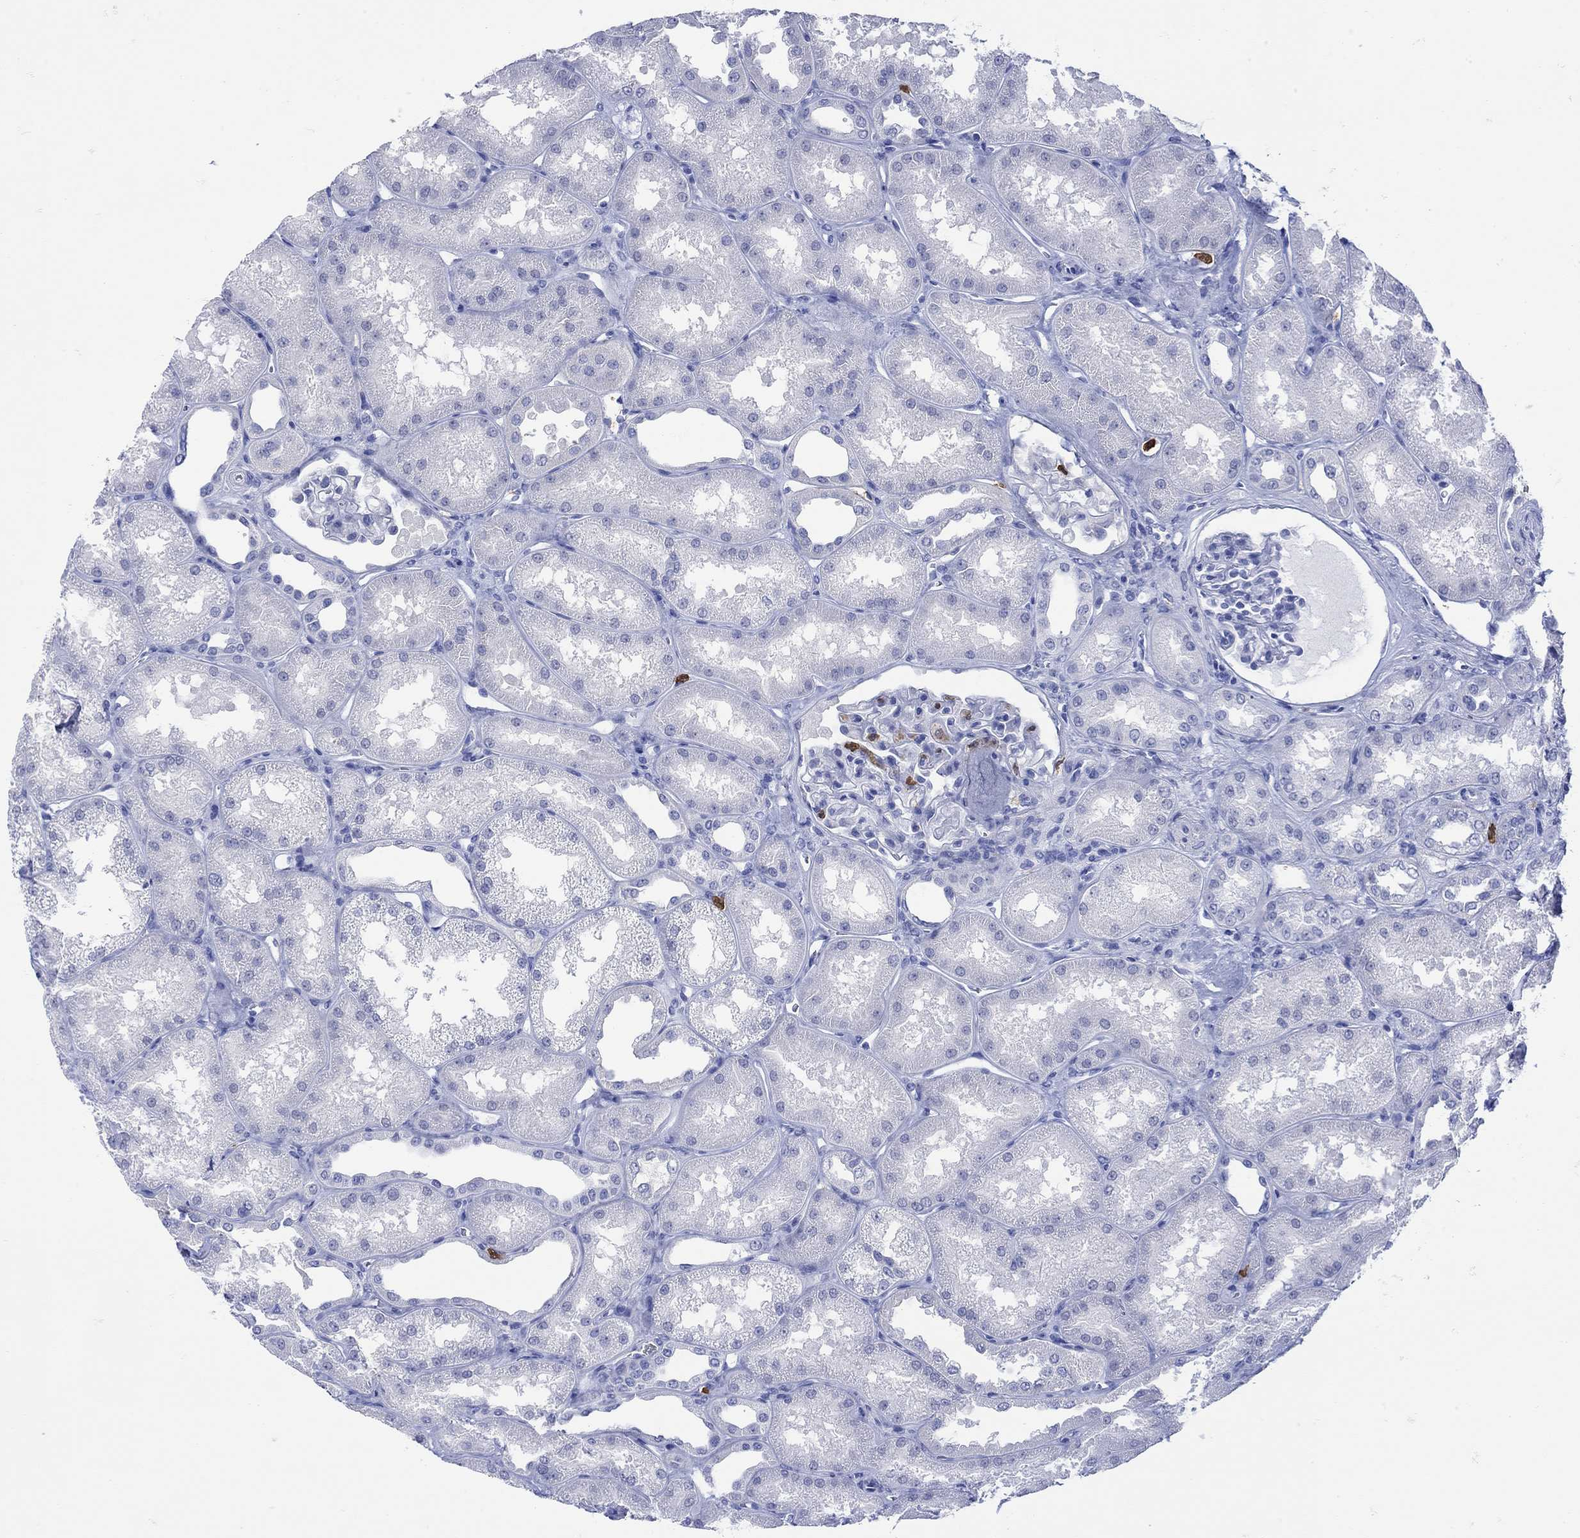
{"staining": {"intensity": "negative", "quantity": "none", "location": "none"}, "tissue": "kidney", "cell_type": "Cells in glomeruli", "image_type": "normal", "snomed": [{"axis": "morphology", "description": "Normal tissue, NOS"}, {"axis": "topography", "description": "Kidney"}], "caption": "Kidney stained for a protein using immunohistochemistry (IHC) shows no positivity cells in glomeruli.", "gene": "LINGO3", "patient": {"sex": "male", "age": 61}}